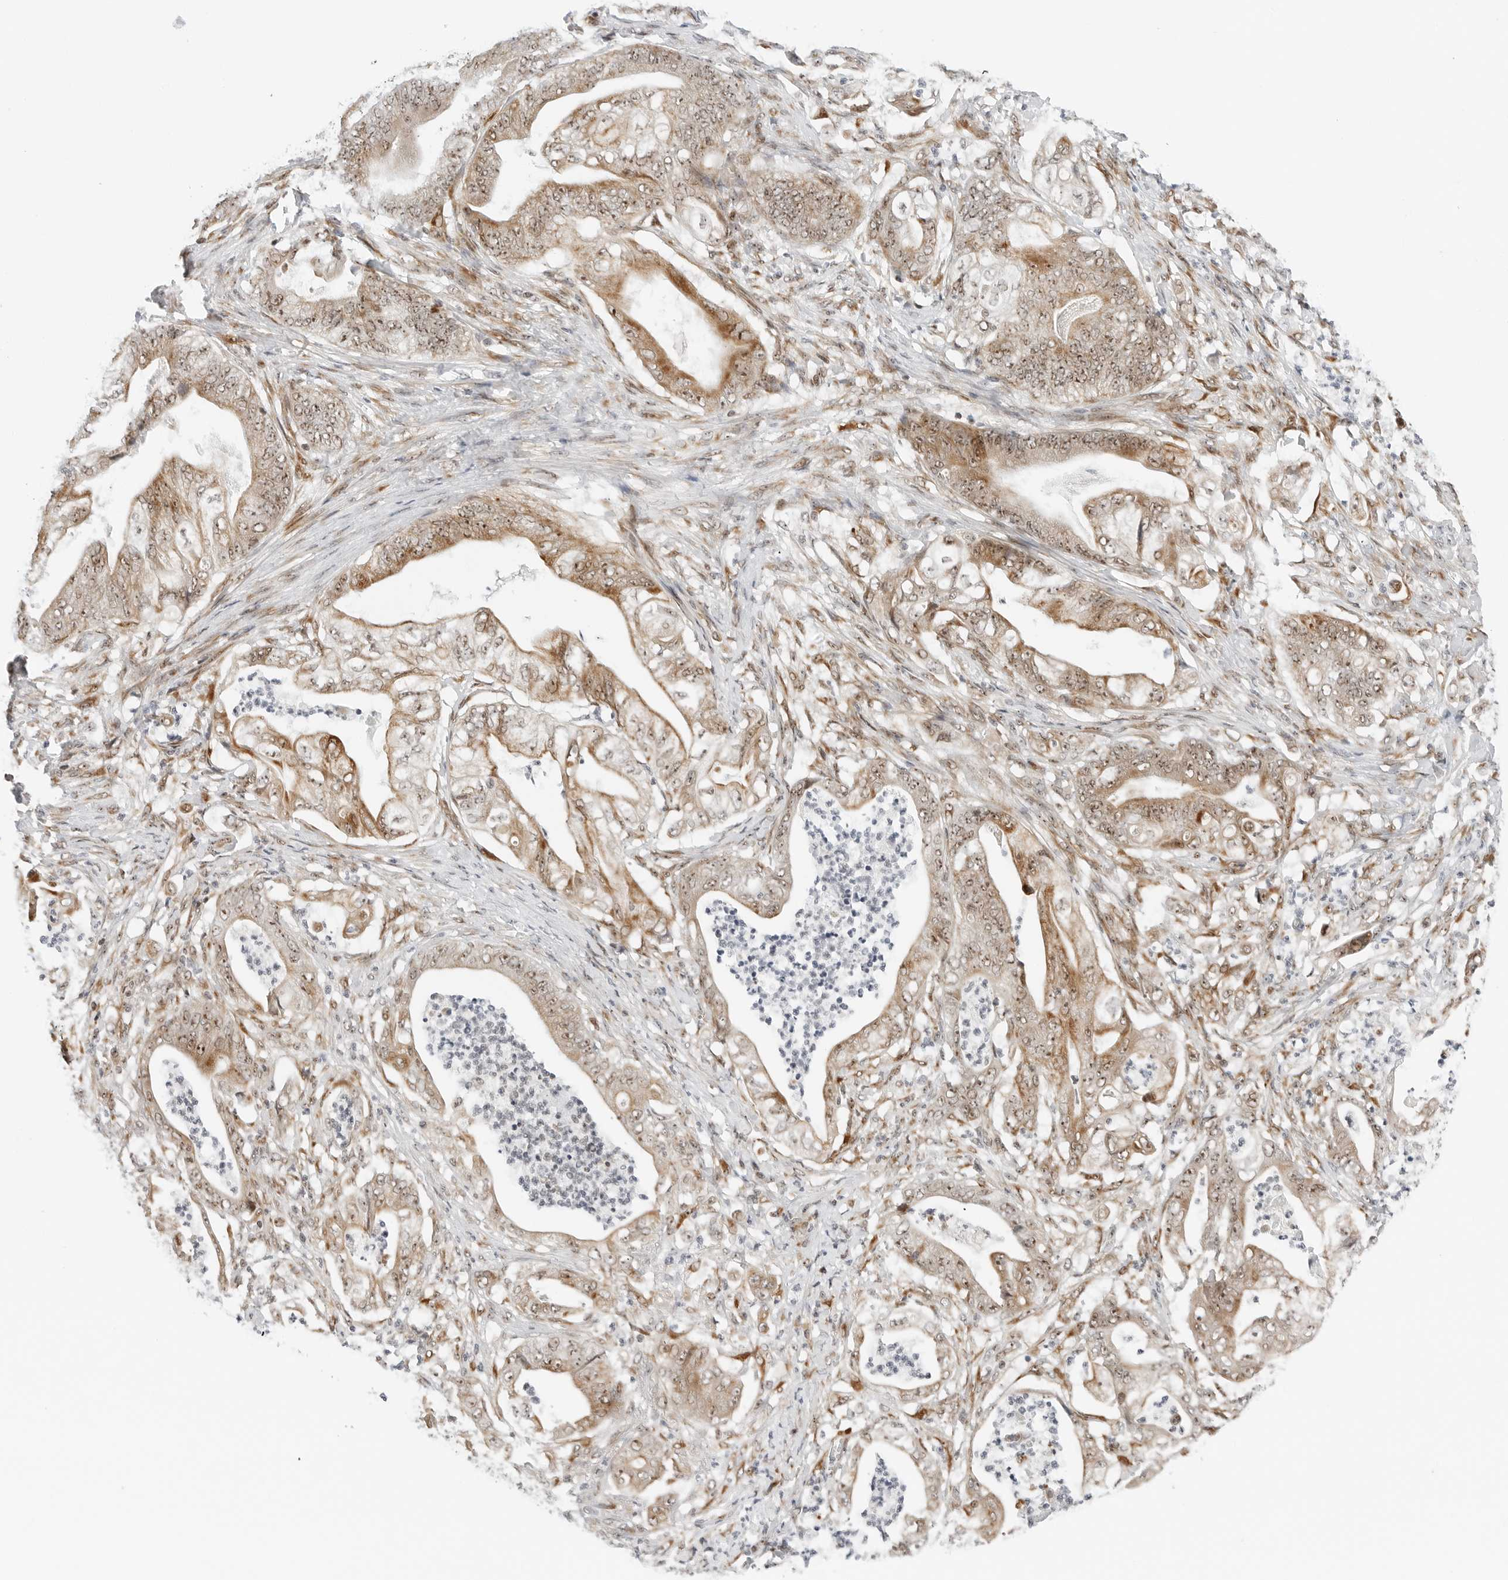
{"staining": {"intensity": "moderate", "quantity": ">75%", "location": "cytoplasmic/membranous,nuclear"}, "tissue": "stomach cancer", "cell_type": "Tumor cells", "image_type": "cancer", "snomed": [{"axis": "morphology", "description": "Adenocarcinoma, NOS"}, {"axis": "topography", "description": "Stomach"}], "caption": "A brown stain shows moderate cytoplasmic/membranous and nuclear expression of a protein in human stomach cancer tumor cells.", "gene": "RIMKLA", "patient": {"sex": "female", "age": 73}}